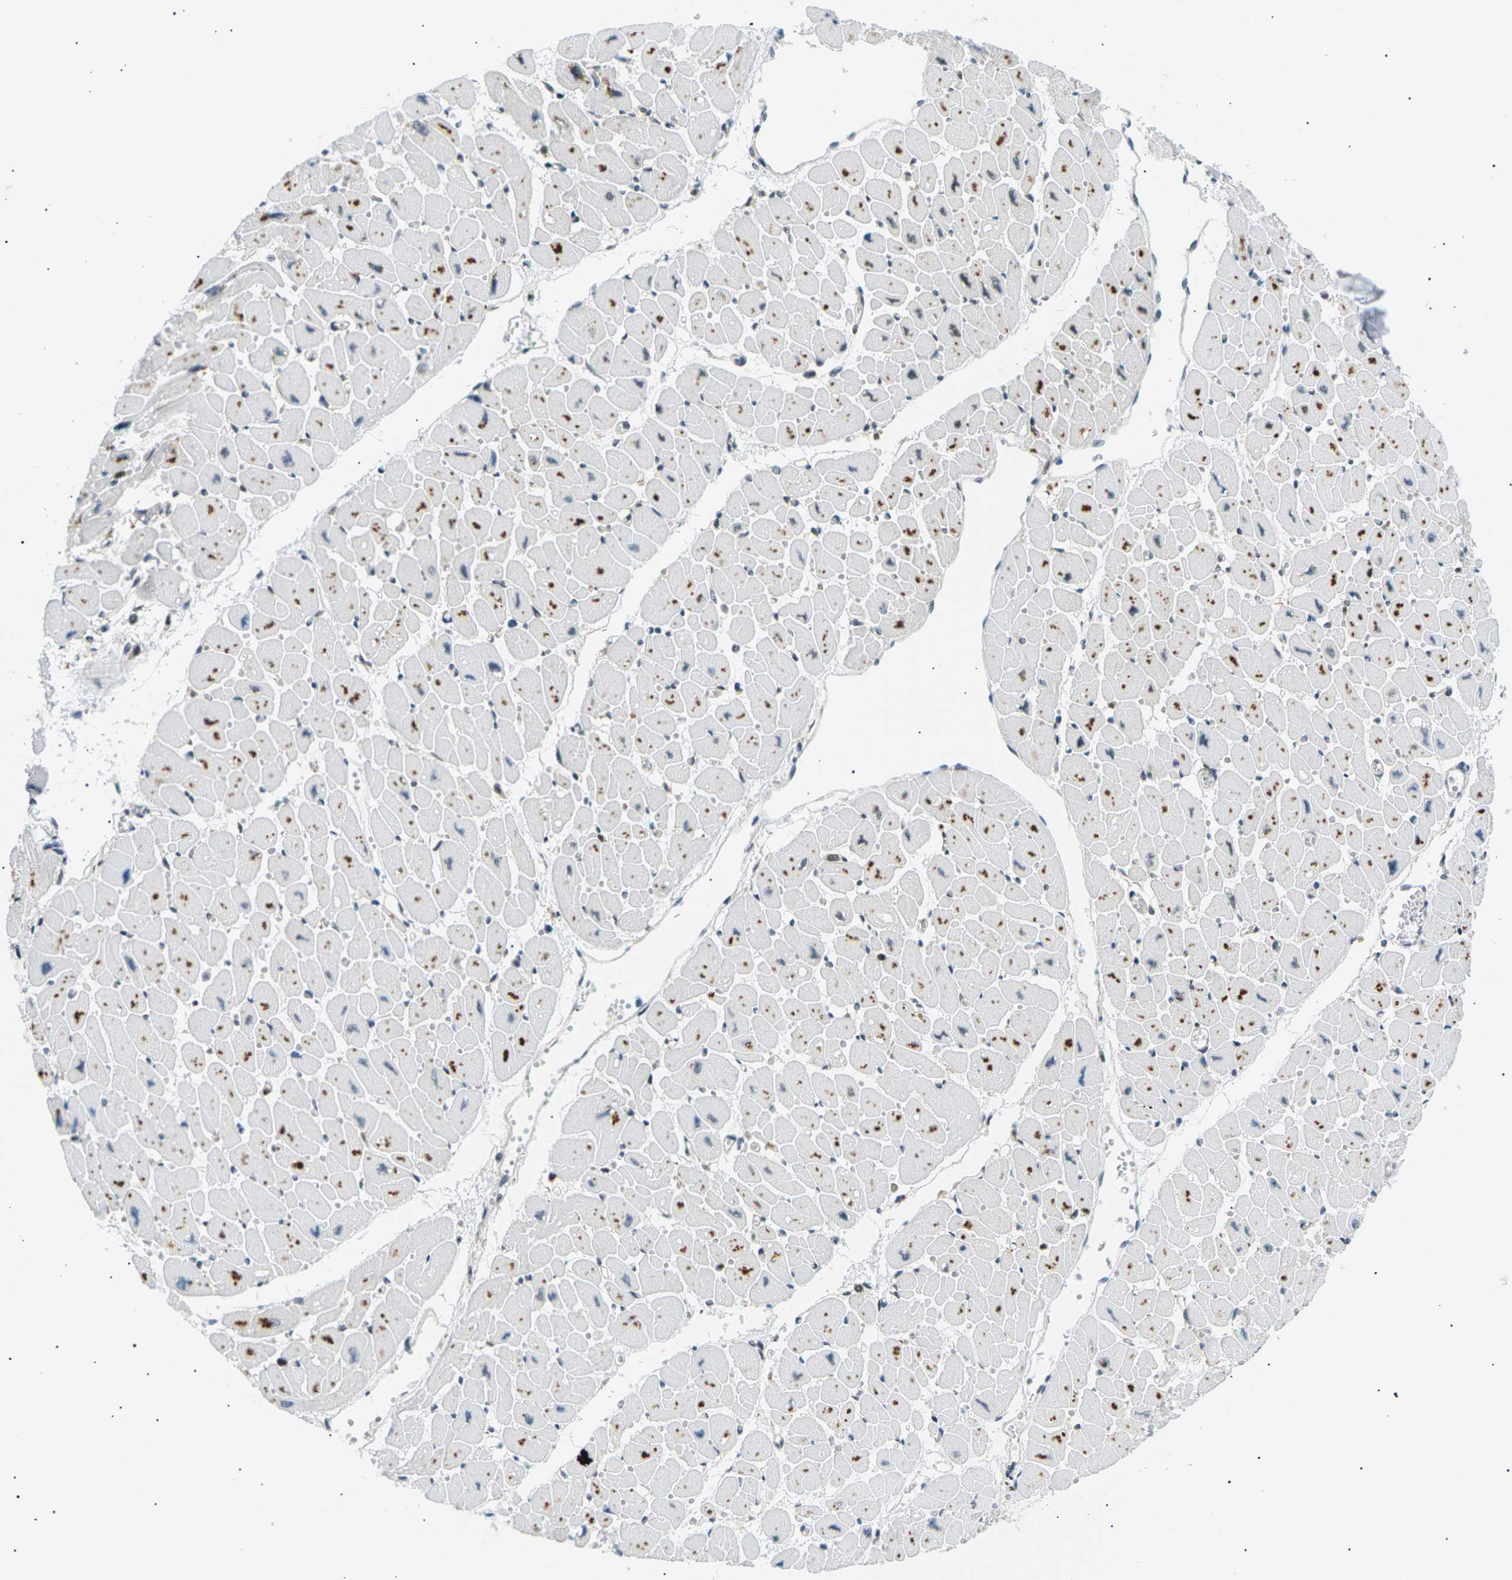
{"staining": {"intensity": "strong", "quantity": "25%-75%", "location": "nuclear"}, "tissue": "heart muscle", "cell_type": "Cardiomyocytes", "image_type": "normal", "snomed": [{"axis": "morphology", "description": "Normal tissue, NOS"}, {"axis": "topography", "description": "Heart"}], "caption": "There is high levels of strong nuclear expression in cardiomyocytes of unremarkable heart muscle, as demonstrated by immunohistochemical staining (brown color).", "gene": "RPA2", "patient": {"sex": "female", "age": 54}}